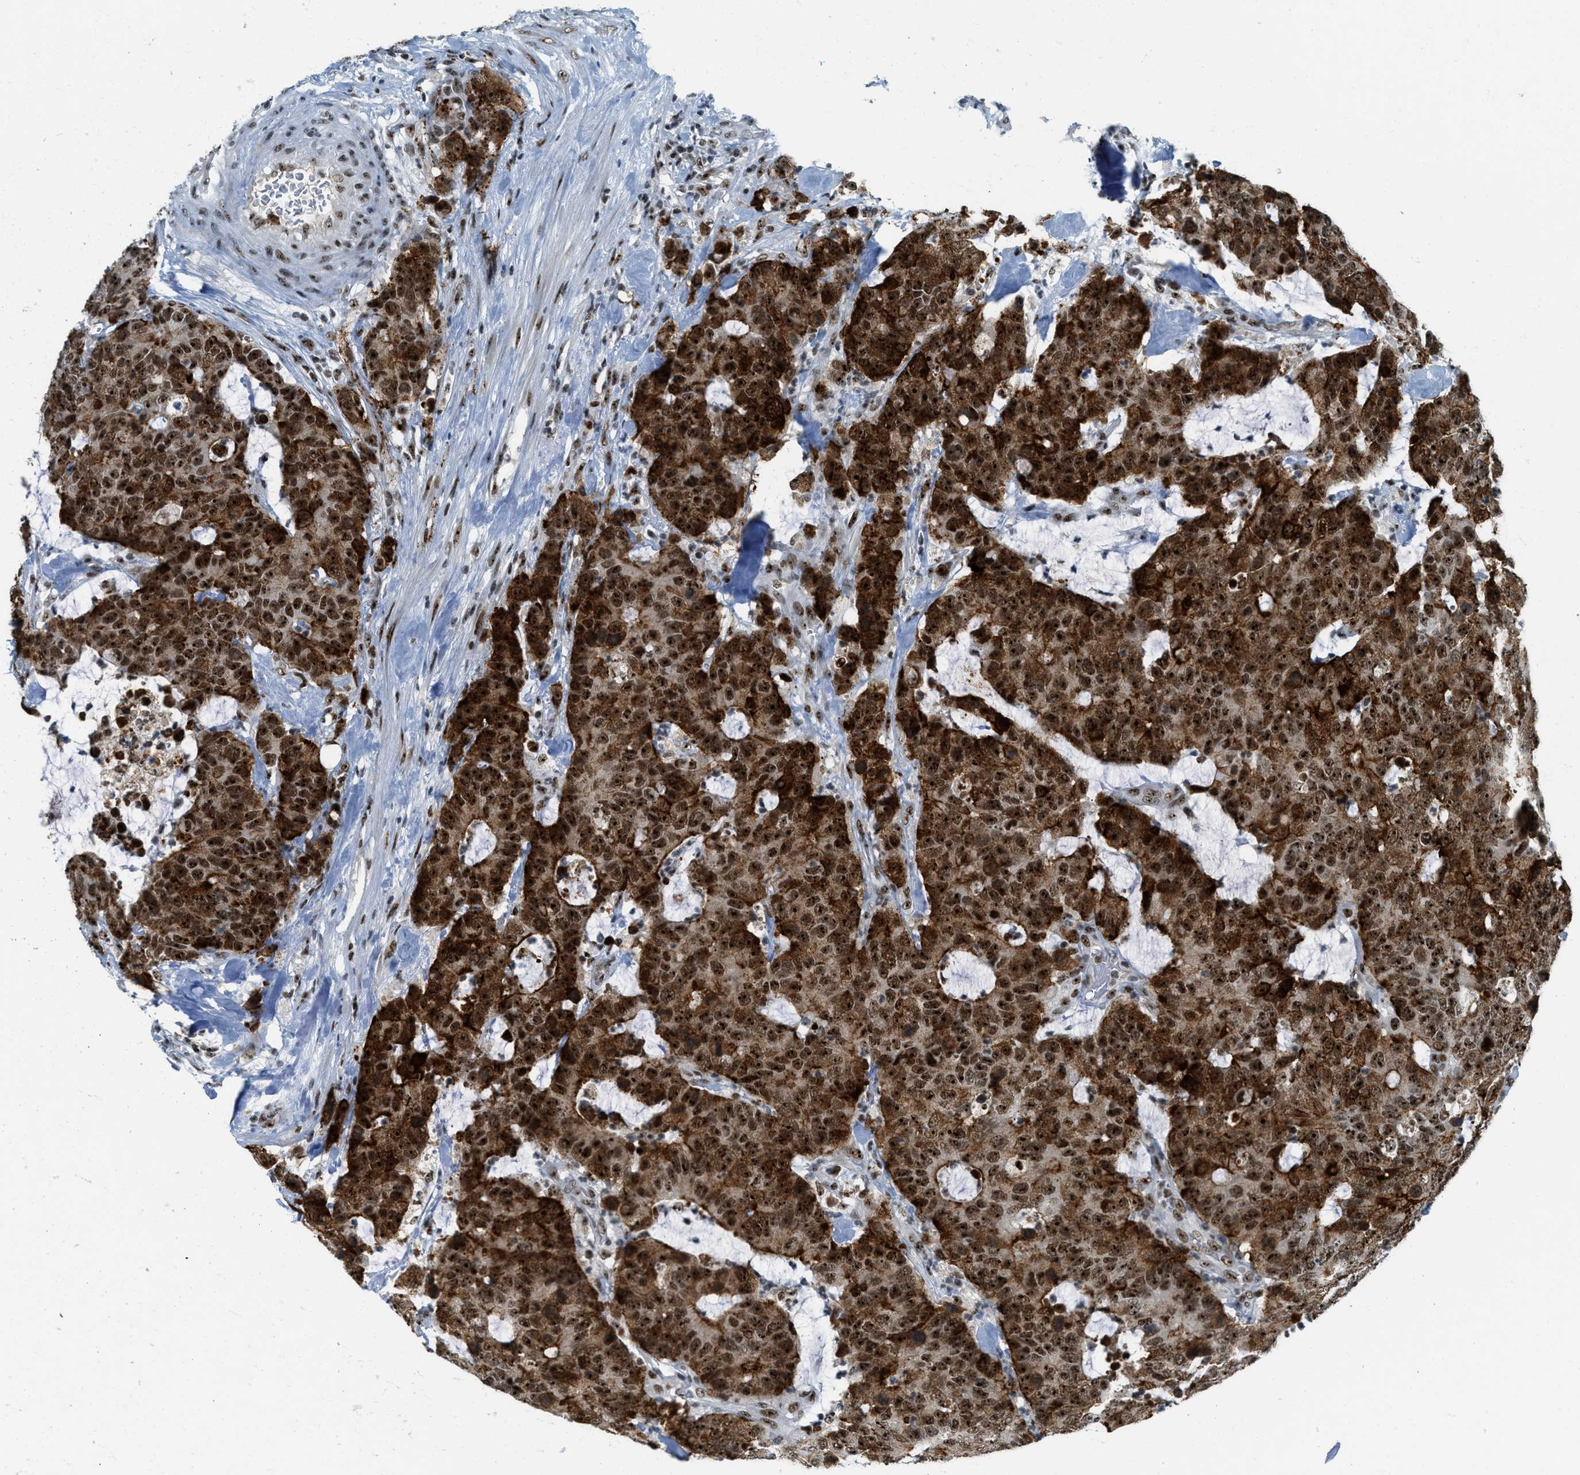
{"staining": {"intensity": "strong", "quantity": ">75%", "location": "cytoplasmic/membranous,nuclear"}, "tissue": "colorectal cancer", "cell_type": "Tumor cells", "image_type": "cancer", "snomed": [{"axis": "morphology", "description": "Adenocarcinoma, NOS"}, {"axis": "topography", "description": "Colon"}], "caption": "IHC micrograph of adenocarcinoma (colorectal) stained for a protein (brown), which reveals high levels of strong cytoplasmic/membranous and nuclear expression in approximately >75% of tumor cells.", "gene": "URB1", "patient": {"sex": "female", "age": 86}}